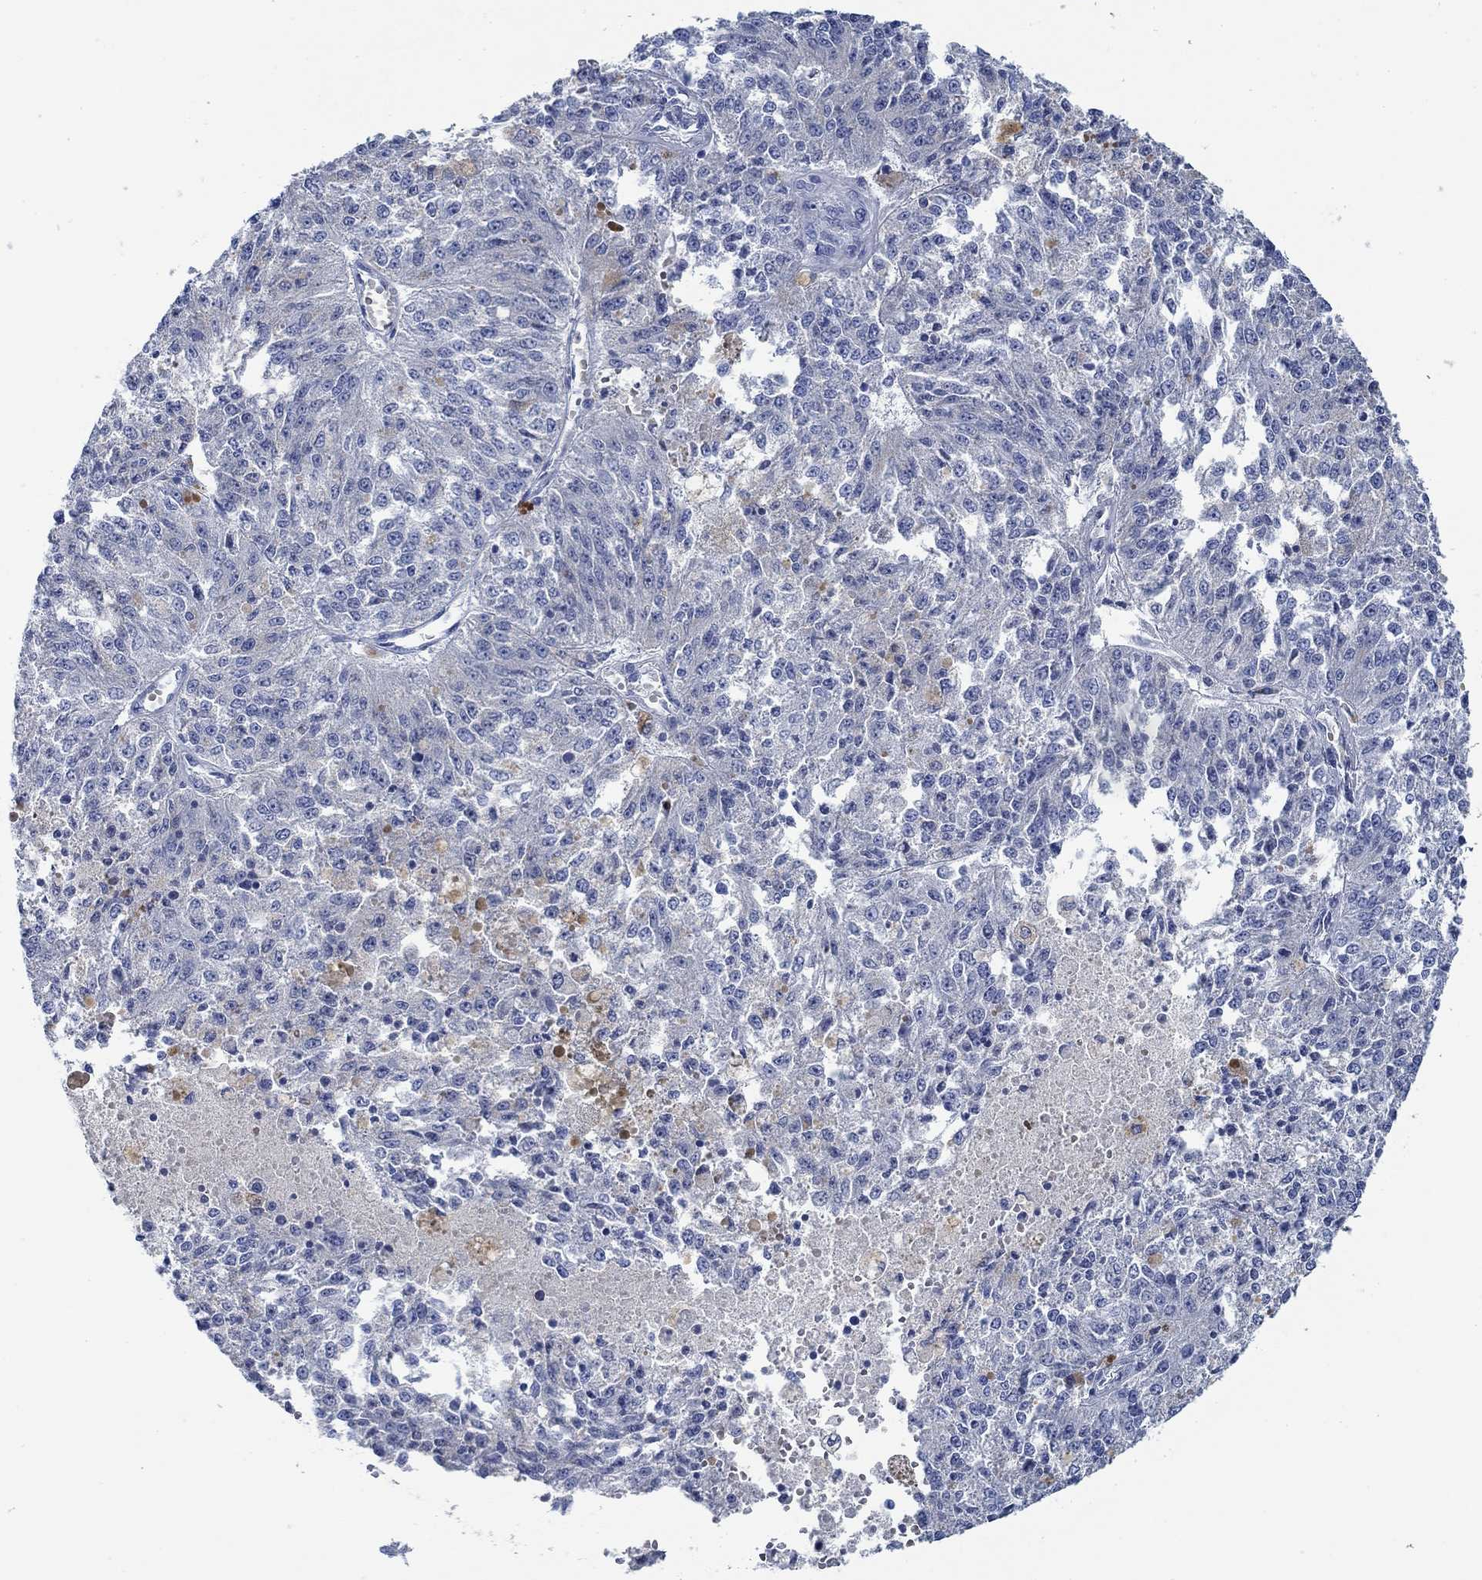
{"staining": {"intensity": "negative", "quantity": "none", "location": "none"}, "tissue": "melanoma", "cell_type": "Tumor cells", "image_type": "cancer", "snomed": [{"axis": "morphology", "description": "Malignant melanoma, Metastatic site"}, {"axis": "topography", "description": "Lymph node"}], "caption": "DAB immunohistochemical staining of human melanoma exhibits no significant positivity in tumor cells.", "gene": "PPP1R17", "patient": {"sex": "female", "age": 64}}